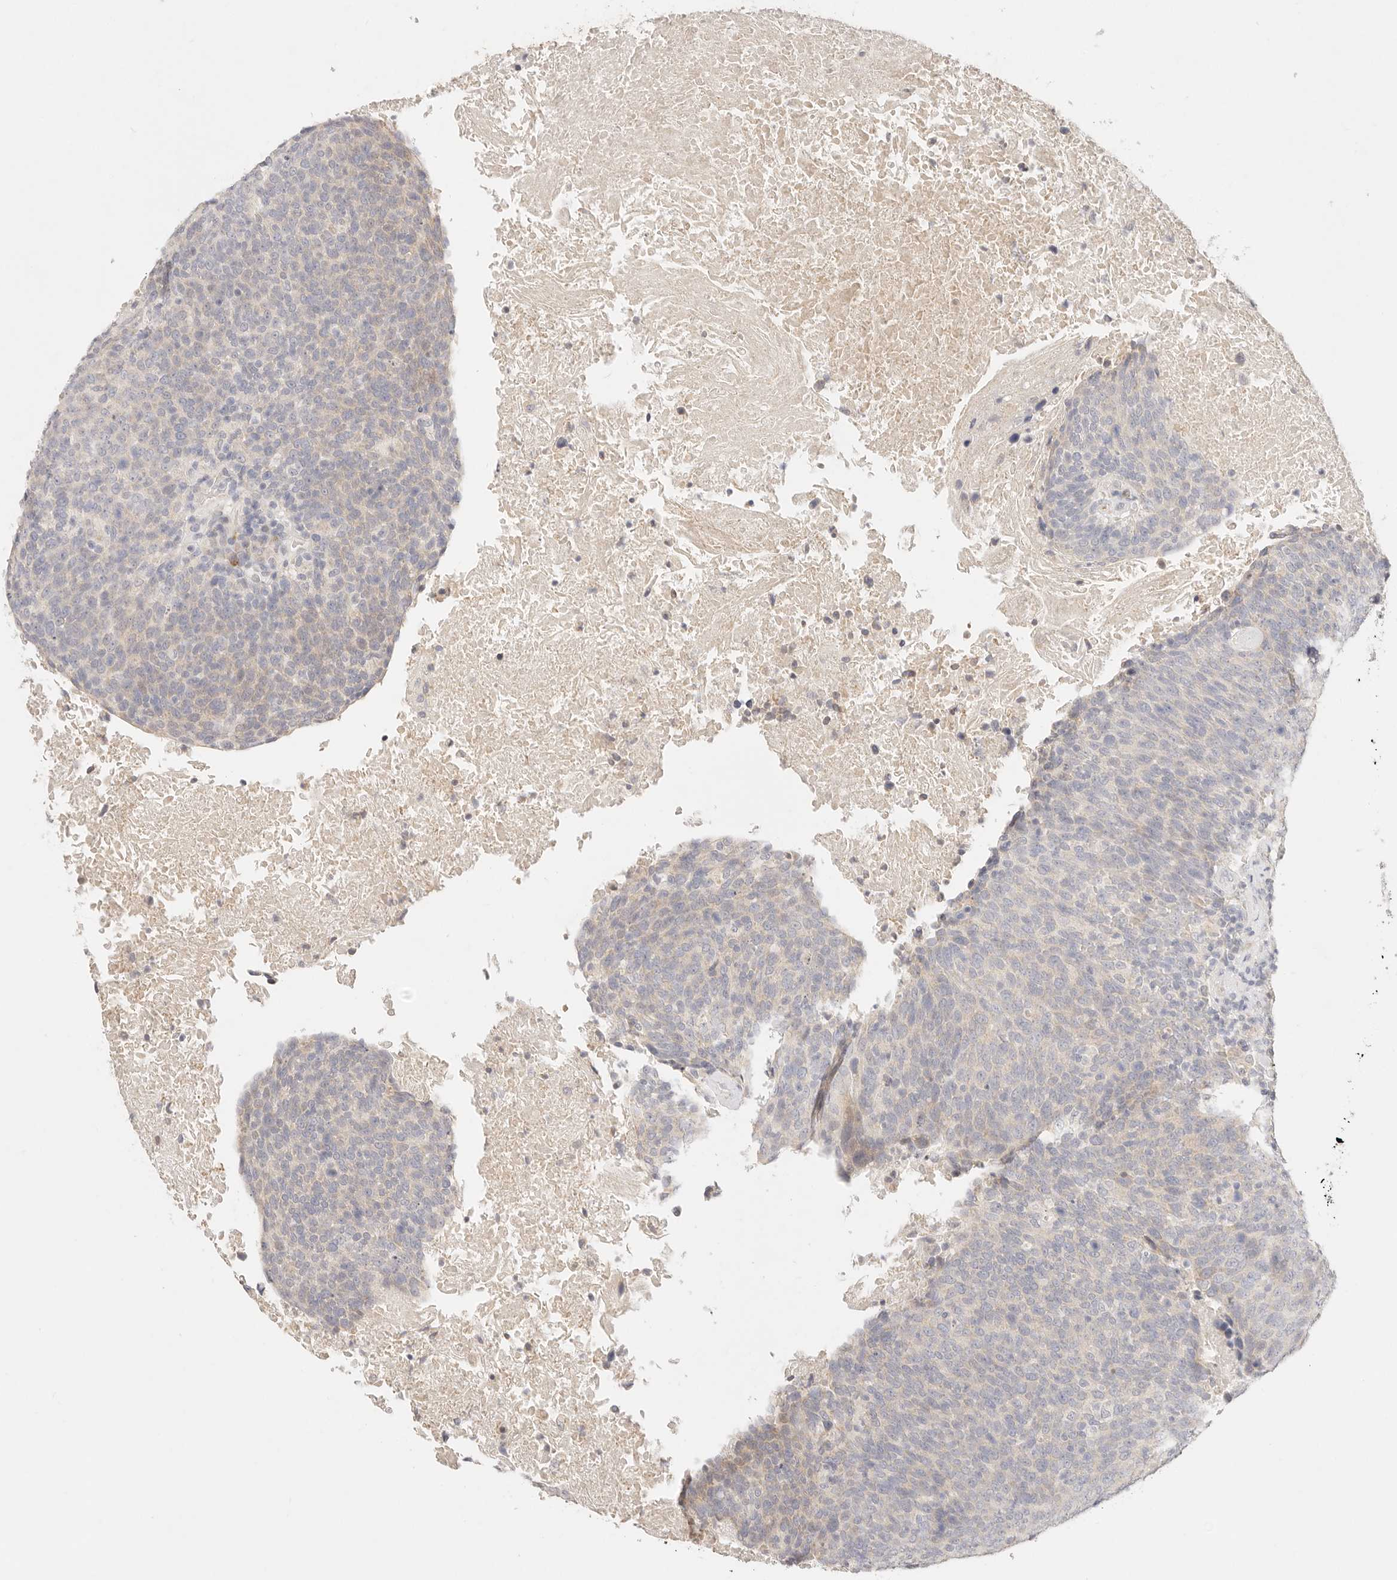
{"staining": {"intensity": "negative", "quantity": "none", "location": "none"}, "tissue": "head and neck cancer", "cell_type": "Tumor cells", "image_type": "cancer", "snomed": [{"axis": "morphology", "description": "Squamous cell carcinoma, NOS"}, {"axis": "morphology", "description": "Squamous cell carcinoma, metastatic, NOS"}, {"axis": "topography", "description": "Lymph node"}, {"axis": "topography", "description": "Head-Neck"}], "caption": "DAB (3,3'-diaminobenzidine) immunohistochemical staining of human squamous cell carcinoma (head and neck) exhibits no significant positivity in tumor cells. (DAB (3,3'-diaminobenzidine) immunohistochemistry (IHC) with hematoxylin counter stain).", "gene": "GPR156", "patient": {"sex": "male", "age": 62}}